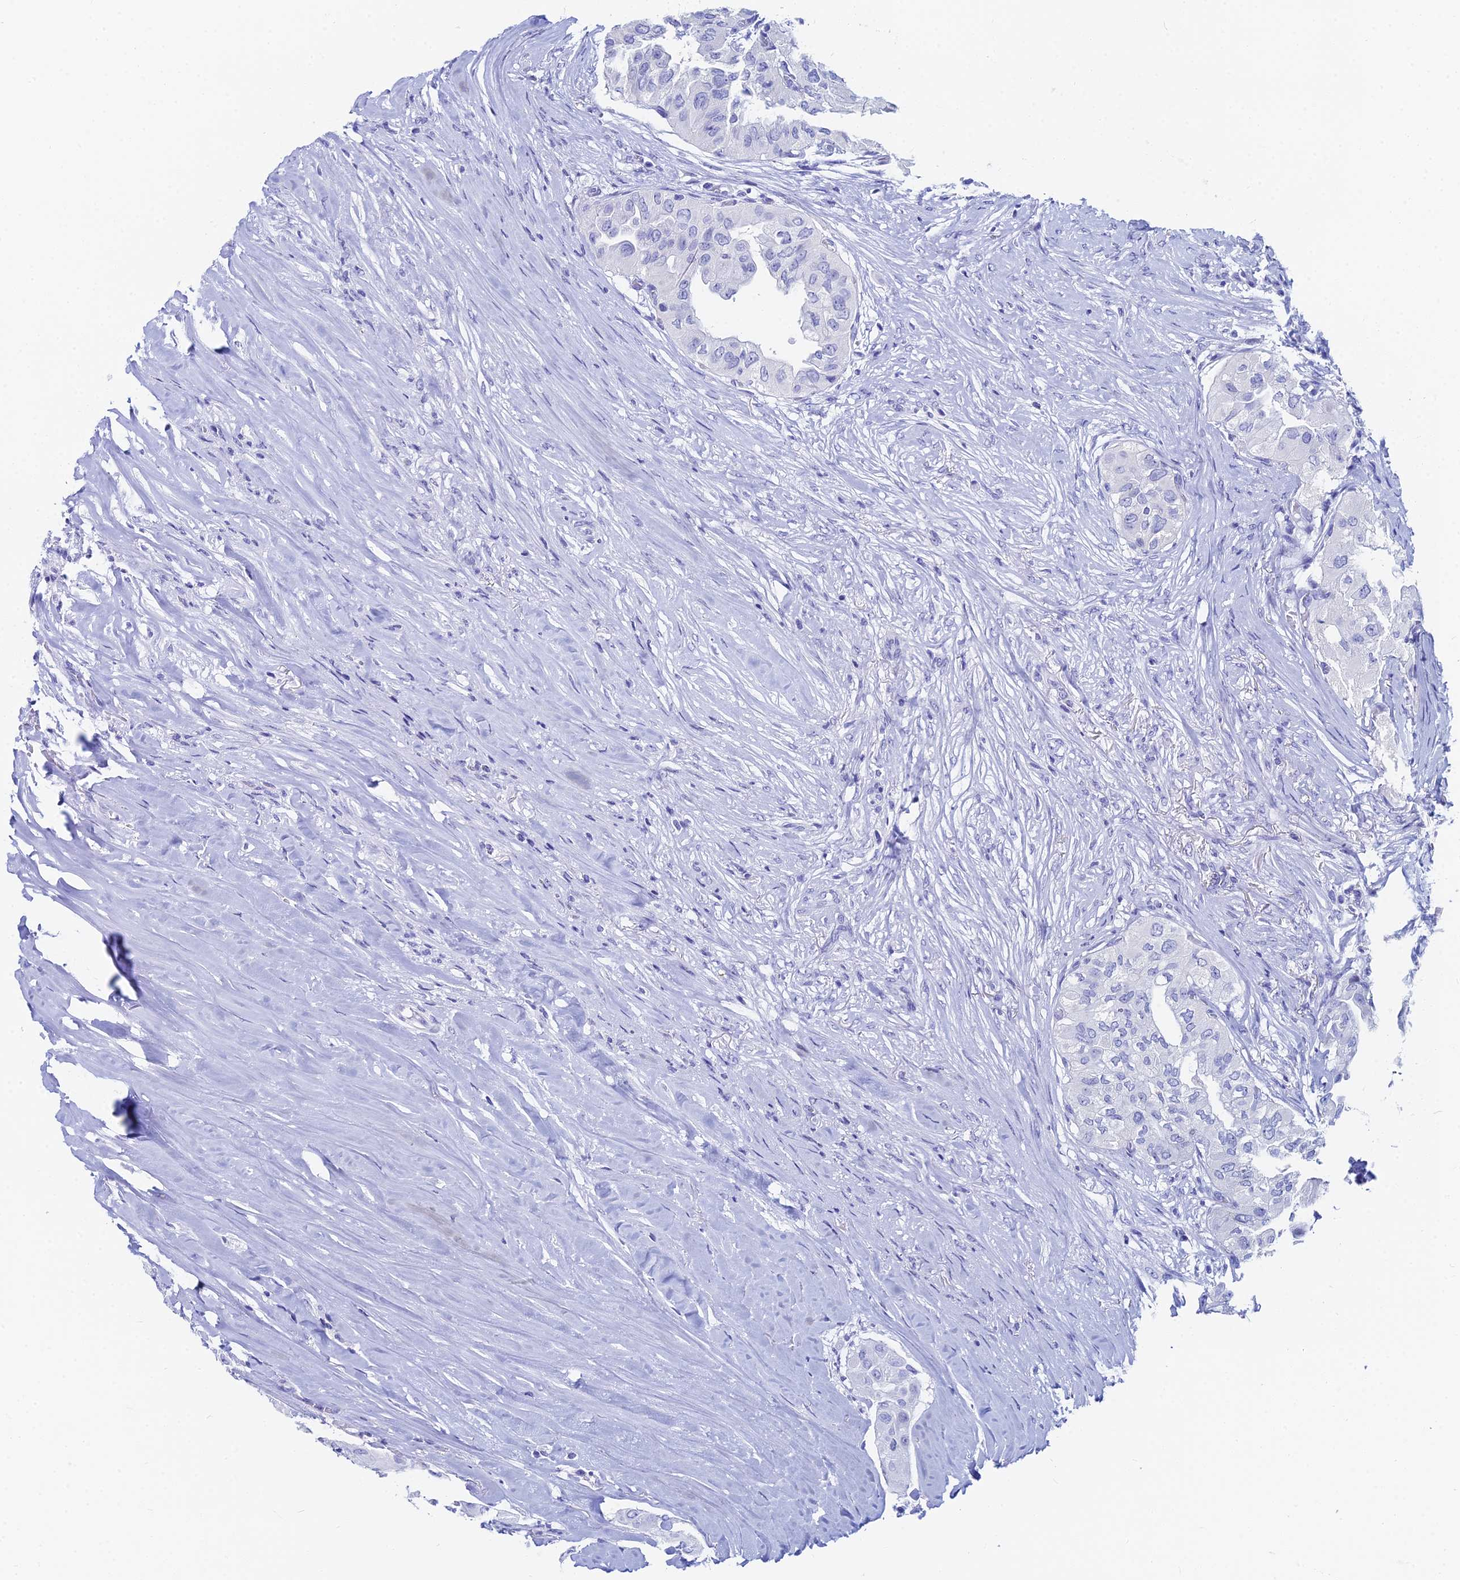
{"staining": {"intensity": "negative", "quantity": "none", "location": "none"}, "tissue": "thyroid cancer", "cell_type": "Tumor cells", "image_type": "cancer", "snomed": [{"axis": "morphology", "description": "Papillary adenocarcinoma, NOS"}, {"axis": "topography", "description": "Thyroid gland"}], "caption": "Micrograph shows no protein positivity in tumor cells of thyroid cancer tissue.", "gene": "HSPA1L", "patient": {"sex": "female", "age": 59}}